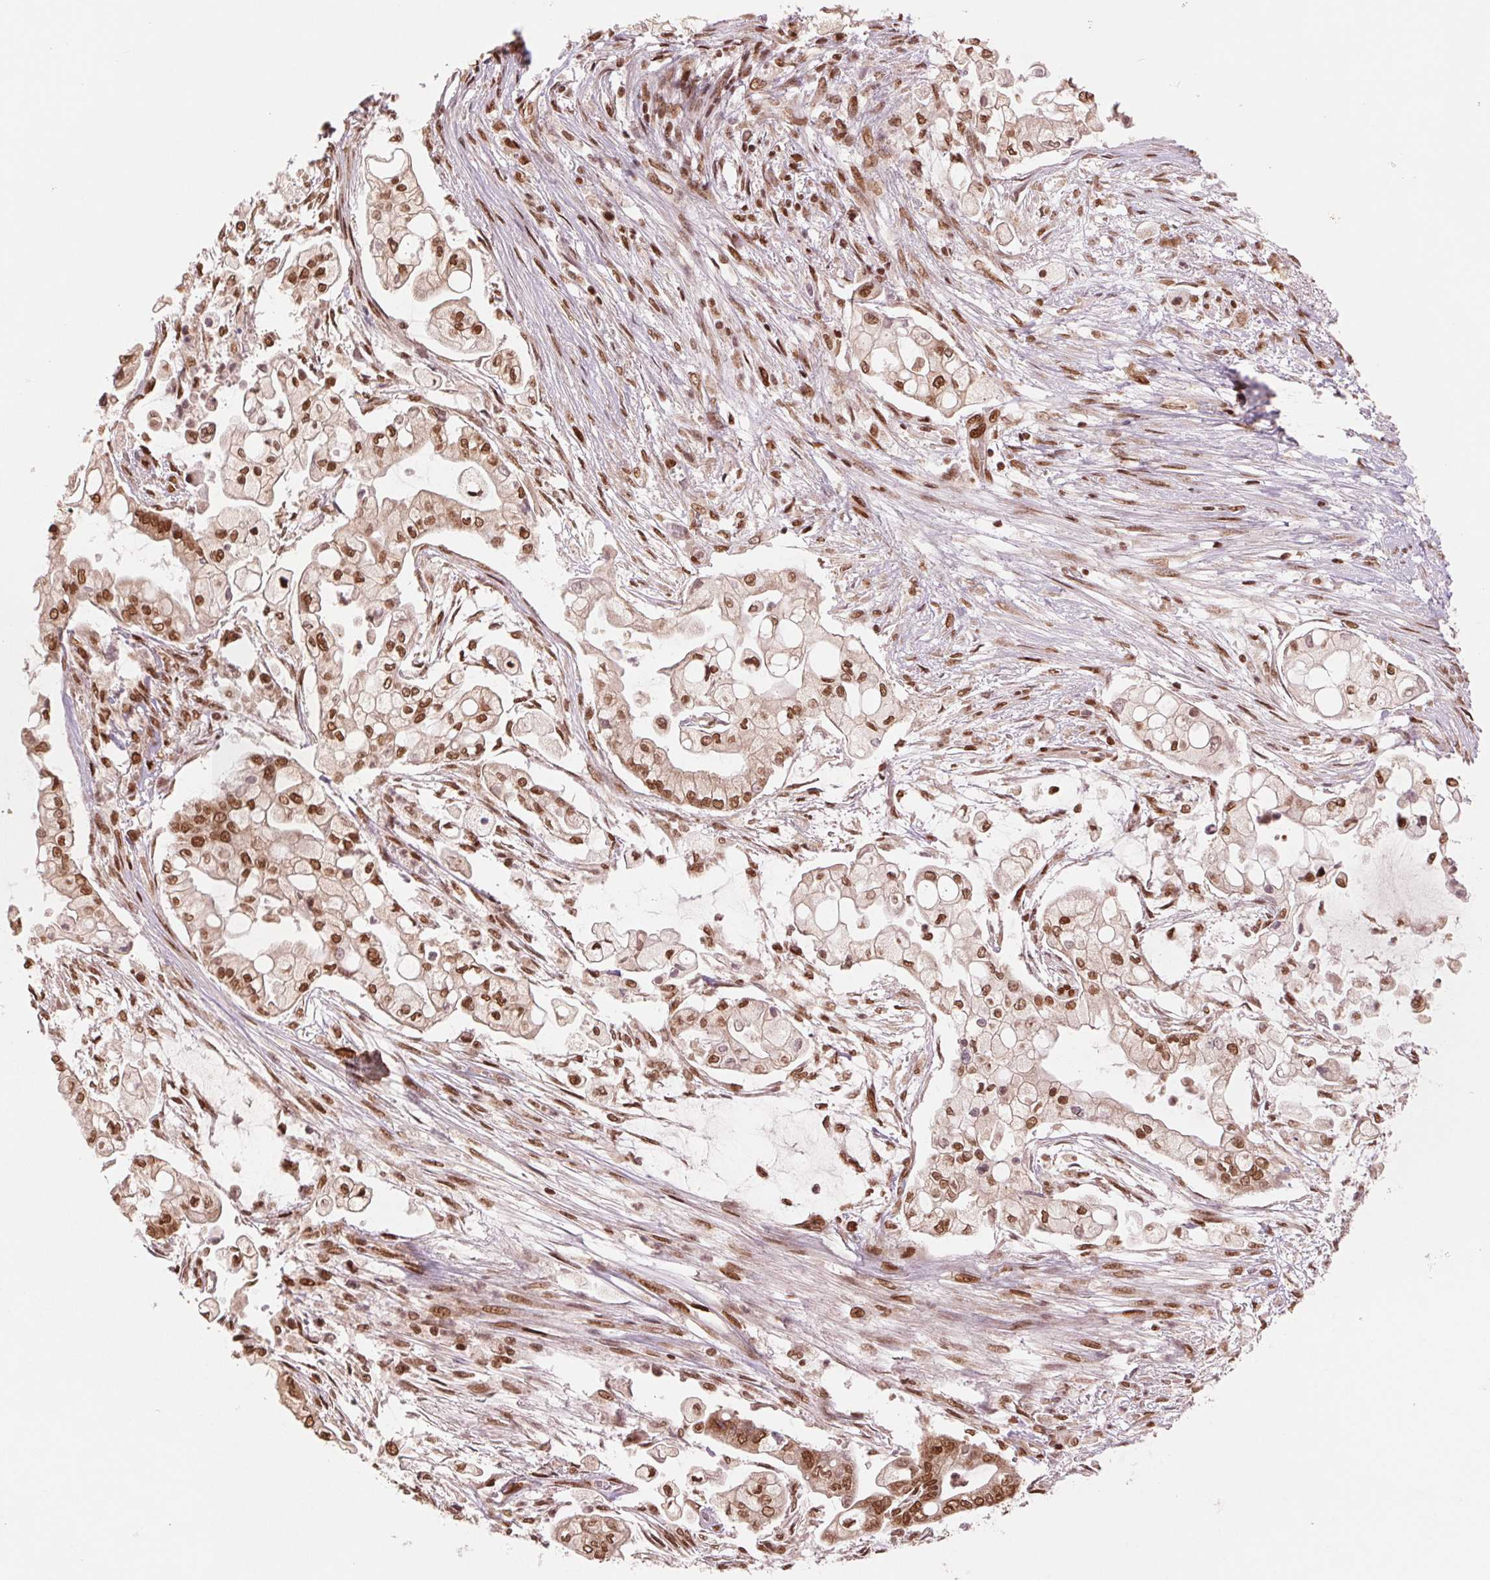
{"staining": {"intensity": "moderate", "quantity": ">75%", "location": "nuclear"}, "tissue": "pancreatic cancer", "cell_type": "Tumor cells", "image_type": "cancer", "snomed": [{"axis": "morphology", "description": "Adenocarcinoma, NOS"}, {"axis": "topography", "description": "Pancreas"}], "caption": "Pancreatic cancer stained with DAB immunohistochemistry displays medium levels of moderate nuclear staining in approximately >75% of tumor cells.", "gene": "TTLL9", "patient": {"sex": "female", "age": 69}}